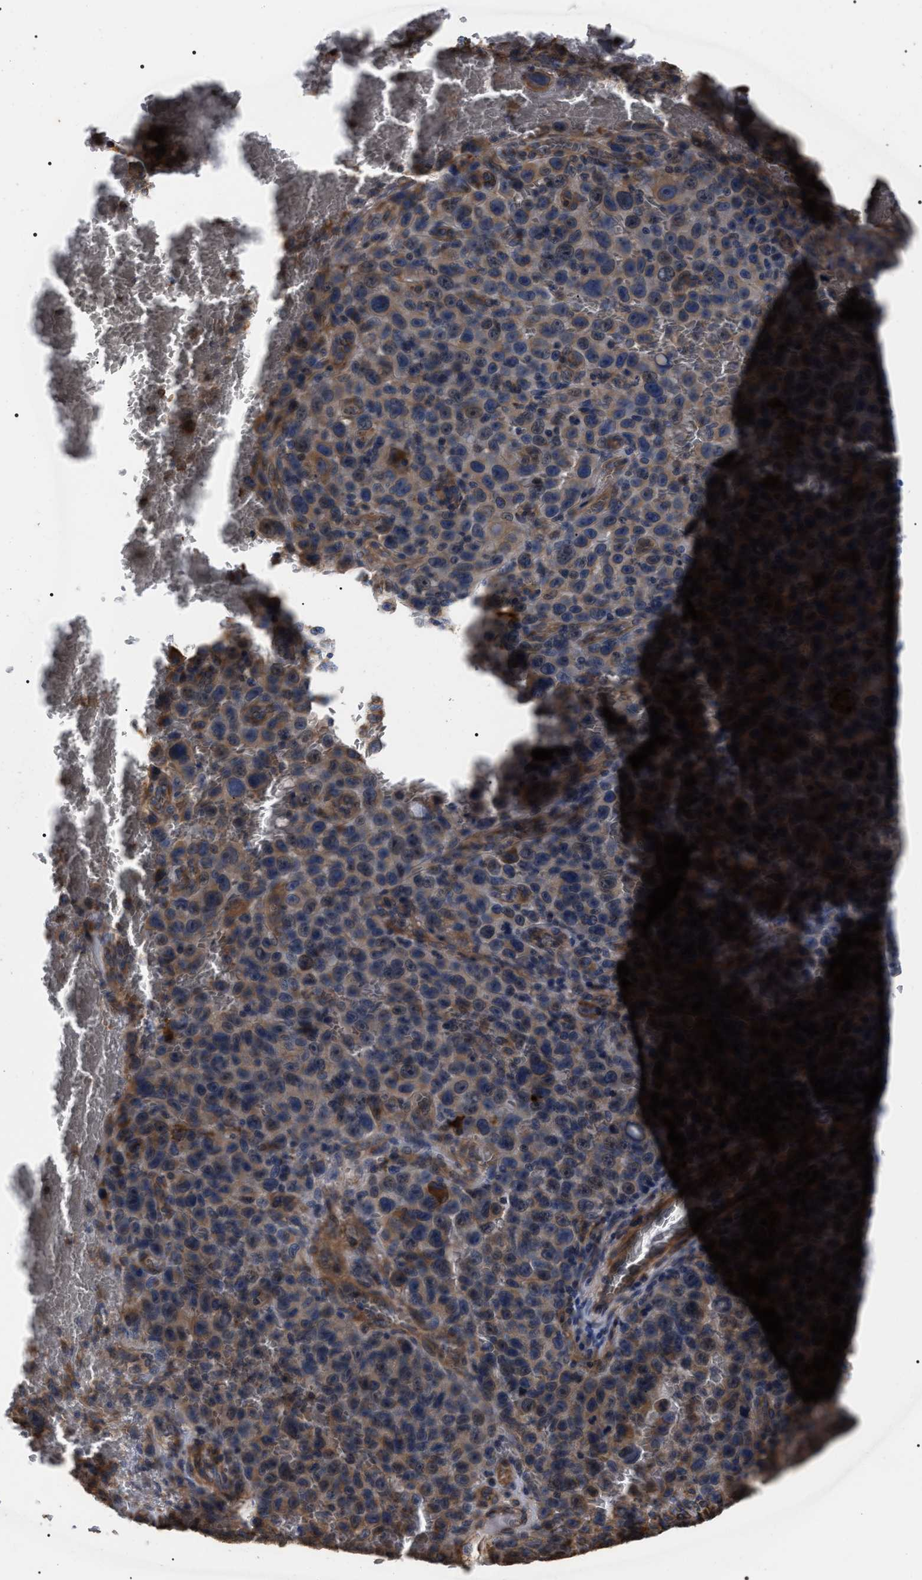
{"staining": {"intensity": "weak", "quantity": "<25%", "location": "cytoplasmic/membranous"}, "tissue": "melanoma", "cell_type": "Tumor cells", "image_type": "cancer", "snomed": [{"axis": "morphology", "description": "Malignant melanoma, NOS"}, {"axis": "topography", "description": "Skin"}], "caption": "DAB (3,3'-diaminobenzidine) immunohistochemical staining of malignant melanoma demonstrates no significant positivity in tumor cells.", "gene": "TSPAN33", "patient": {"sex": "female", "age": 82}}